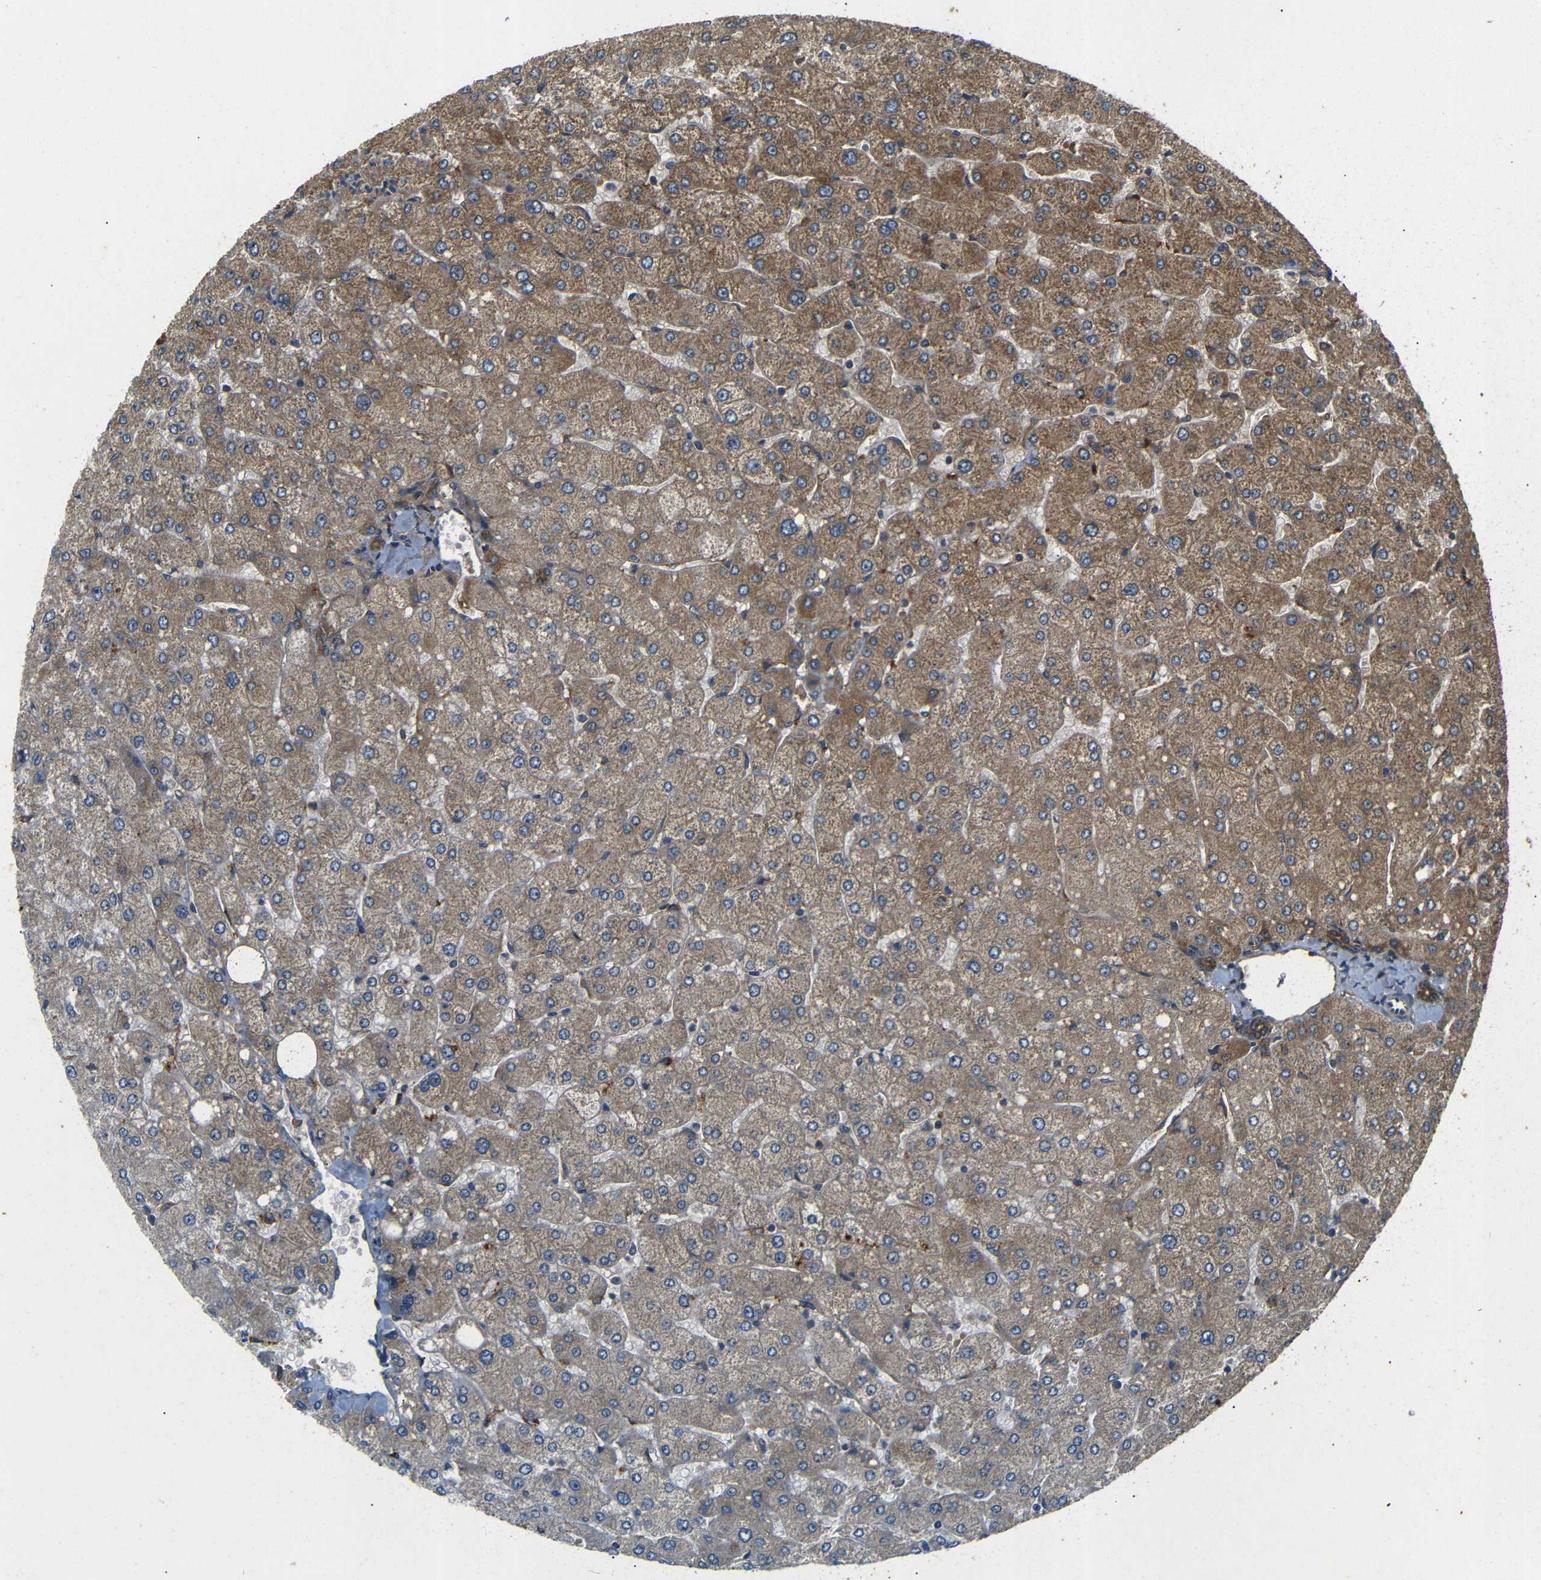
{"staining": {"intensity": "moderate", "quantity": ">75%", "location": "cytoplasmic/membranous"}, "tissue": "liver", "cell_type": "Cholangiocytes", "image_type": "normal", "snomed": [{"axis": "morphology", "description": "Normal tissue, NOS"}, {"axis": "topography", "description": "Liver"}], "caption": "Normal liver was stained to show a protein in brown. There is medium levels of moderate cytoplasmic/membranous expression in about >75% of cholangiocytes. The staining was performed using DAB to visualize the protein expression in brown, while the nuclei were stained in blue with hematoxylin (Magnification: 20x).", "gene": "TRPC1", "patient": {"sex": "male", "age": 55}}